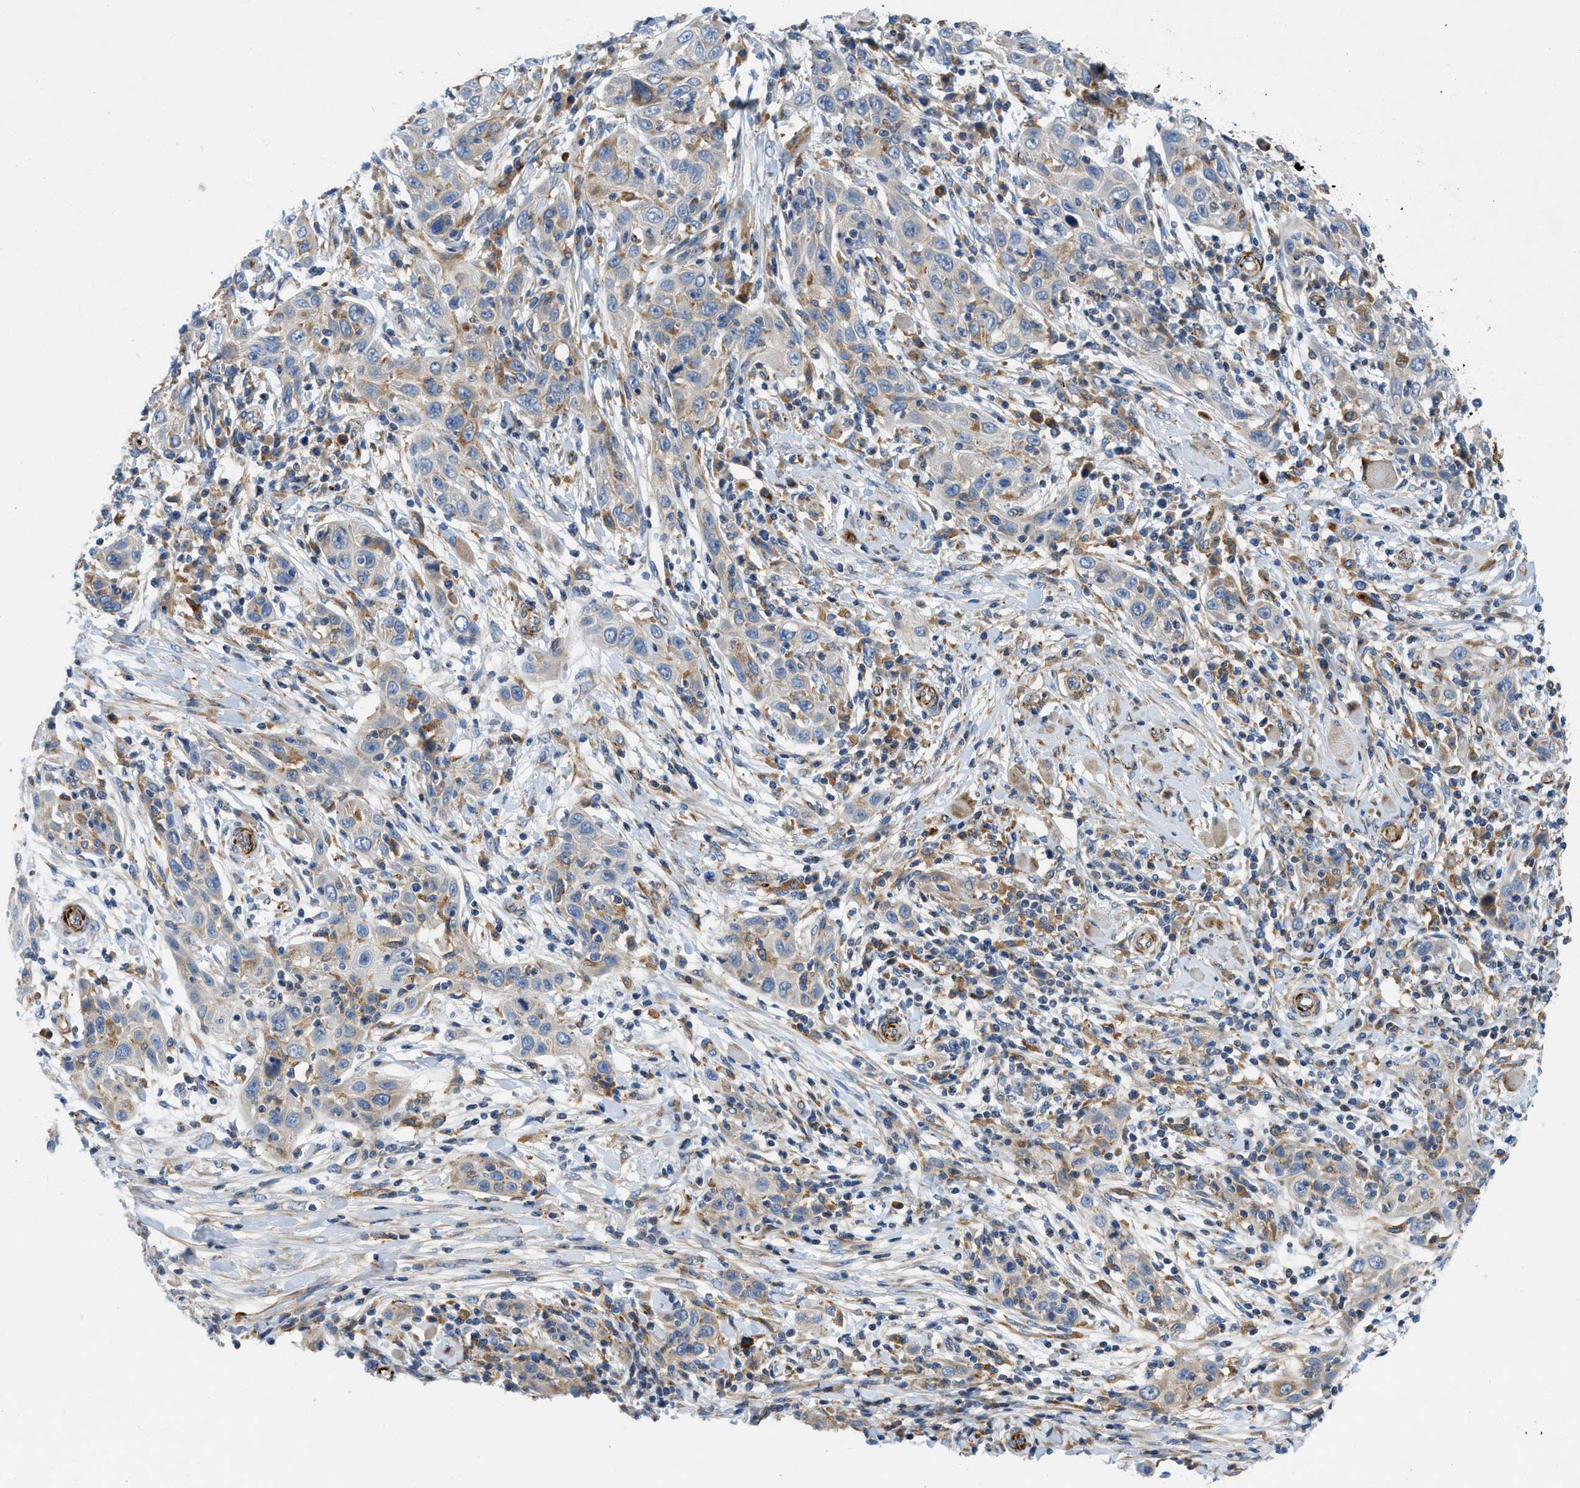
{"staining": {"intensity": "weak", "quantity": "<25%", "location": "cytoplasmic/membranous"}, "tissue": "skin cancer", "cell_type": "Tumor cells", "image_type": "cancer", "snomed": [{"axis": "morphology", "description": "Squamous cell carcinoma, NOS"}, {"axis": "topography", "description": "Skin"}], "caption": "Tumor cells show no significant protein expression in squamous cell carcinoma (skin). (DAB IHC with hematoxylin counter stain).", "gene": "ZNF831", "patient": {"sex": "female", "age": 88}}